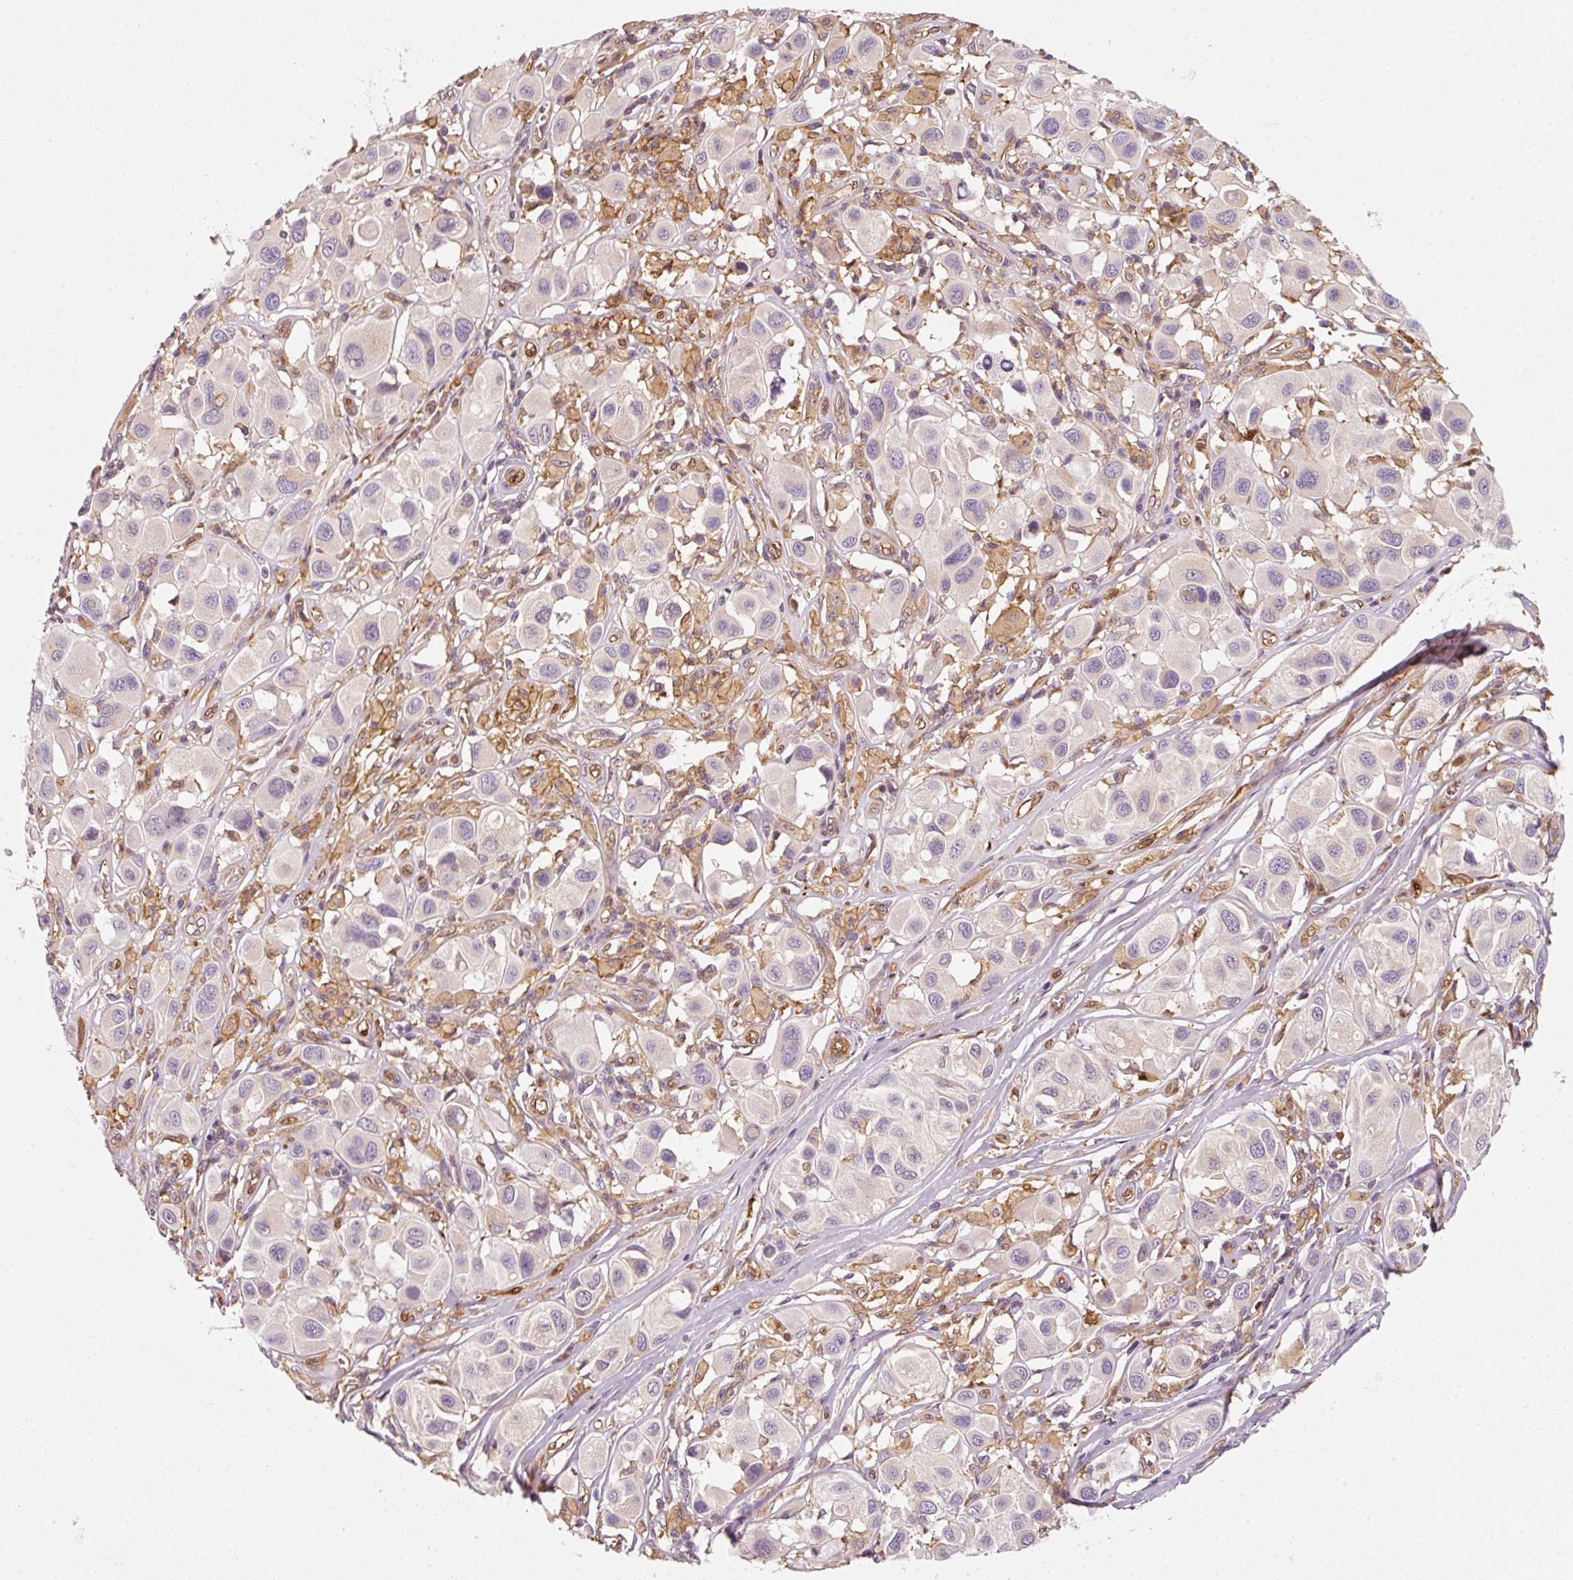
{"staining": {"intensity": "negative", "quantity": "none", "location": "none"}, "tissue": "melanoma", "cell_type": "Tumor cells", "image_type": "cancer", "snomed": [{"axis": "morphology", "description": "Malignant melanoma, Metastatic site"}, {"axis": "topography", "description": "Skin"}], "caption": "This is an immunohistochemistry histopathology image of human melanoma. There is no positivity in tumor cells.", "gene": "IQGAP2", "patient": {"sex": "male", "age": 41}}